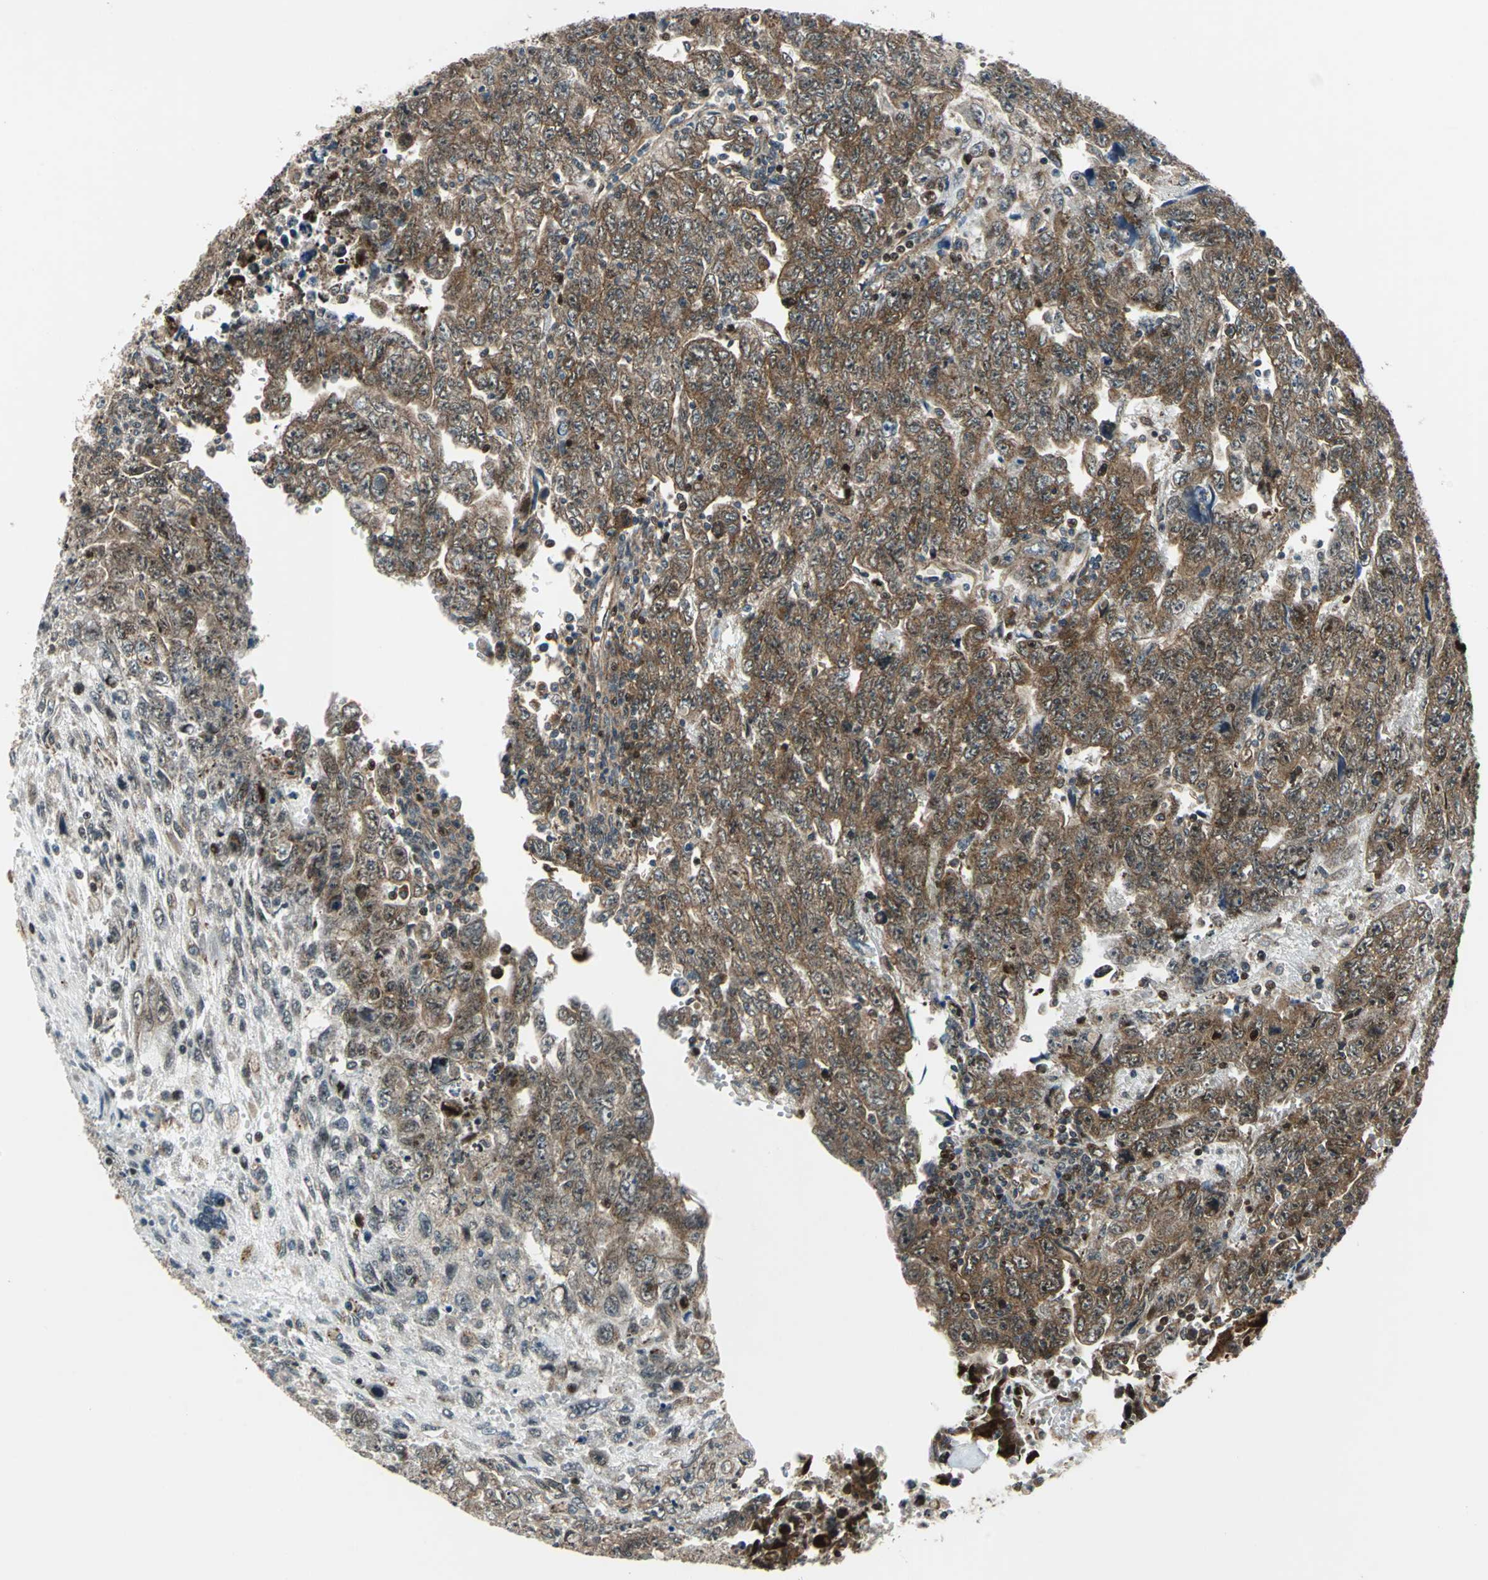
{"staining": {"intensity": "strong", "quantity": ">75%", "location": "cytoplasmic/membranous,nuclear"}, "tissue": "testis cancer", "cell_type": "Tumor cells", "image_type": "cancer", "snomed": [{"axis": "morphology", "description": "Carcinoma, Embryonal, NOS"}, {"axis": "topography", "description": "Testis"}], "caption": "Immunohistochemical staining of embryonal carcinoma (testis) shows high levels of strong cytoplasmic/membranous and nuclear positivity in about >75% of tumor cells.", "gene": "AATF", "patient": {"sex": "male", "age": 28}}